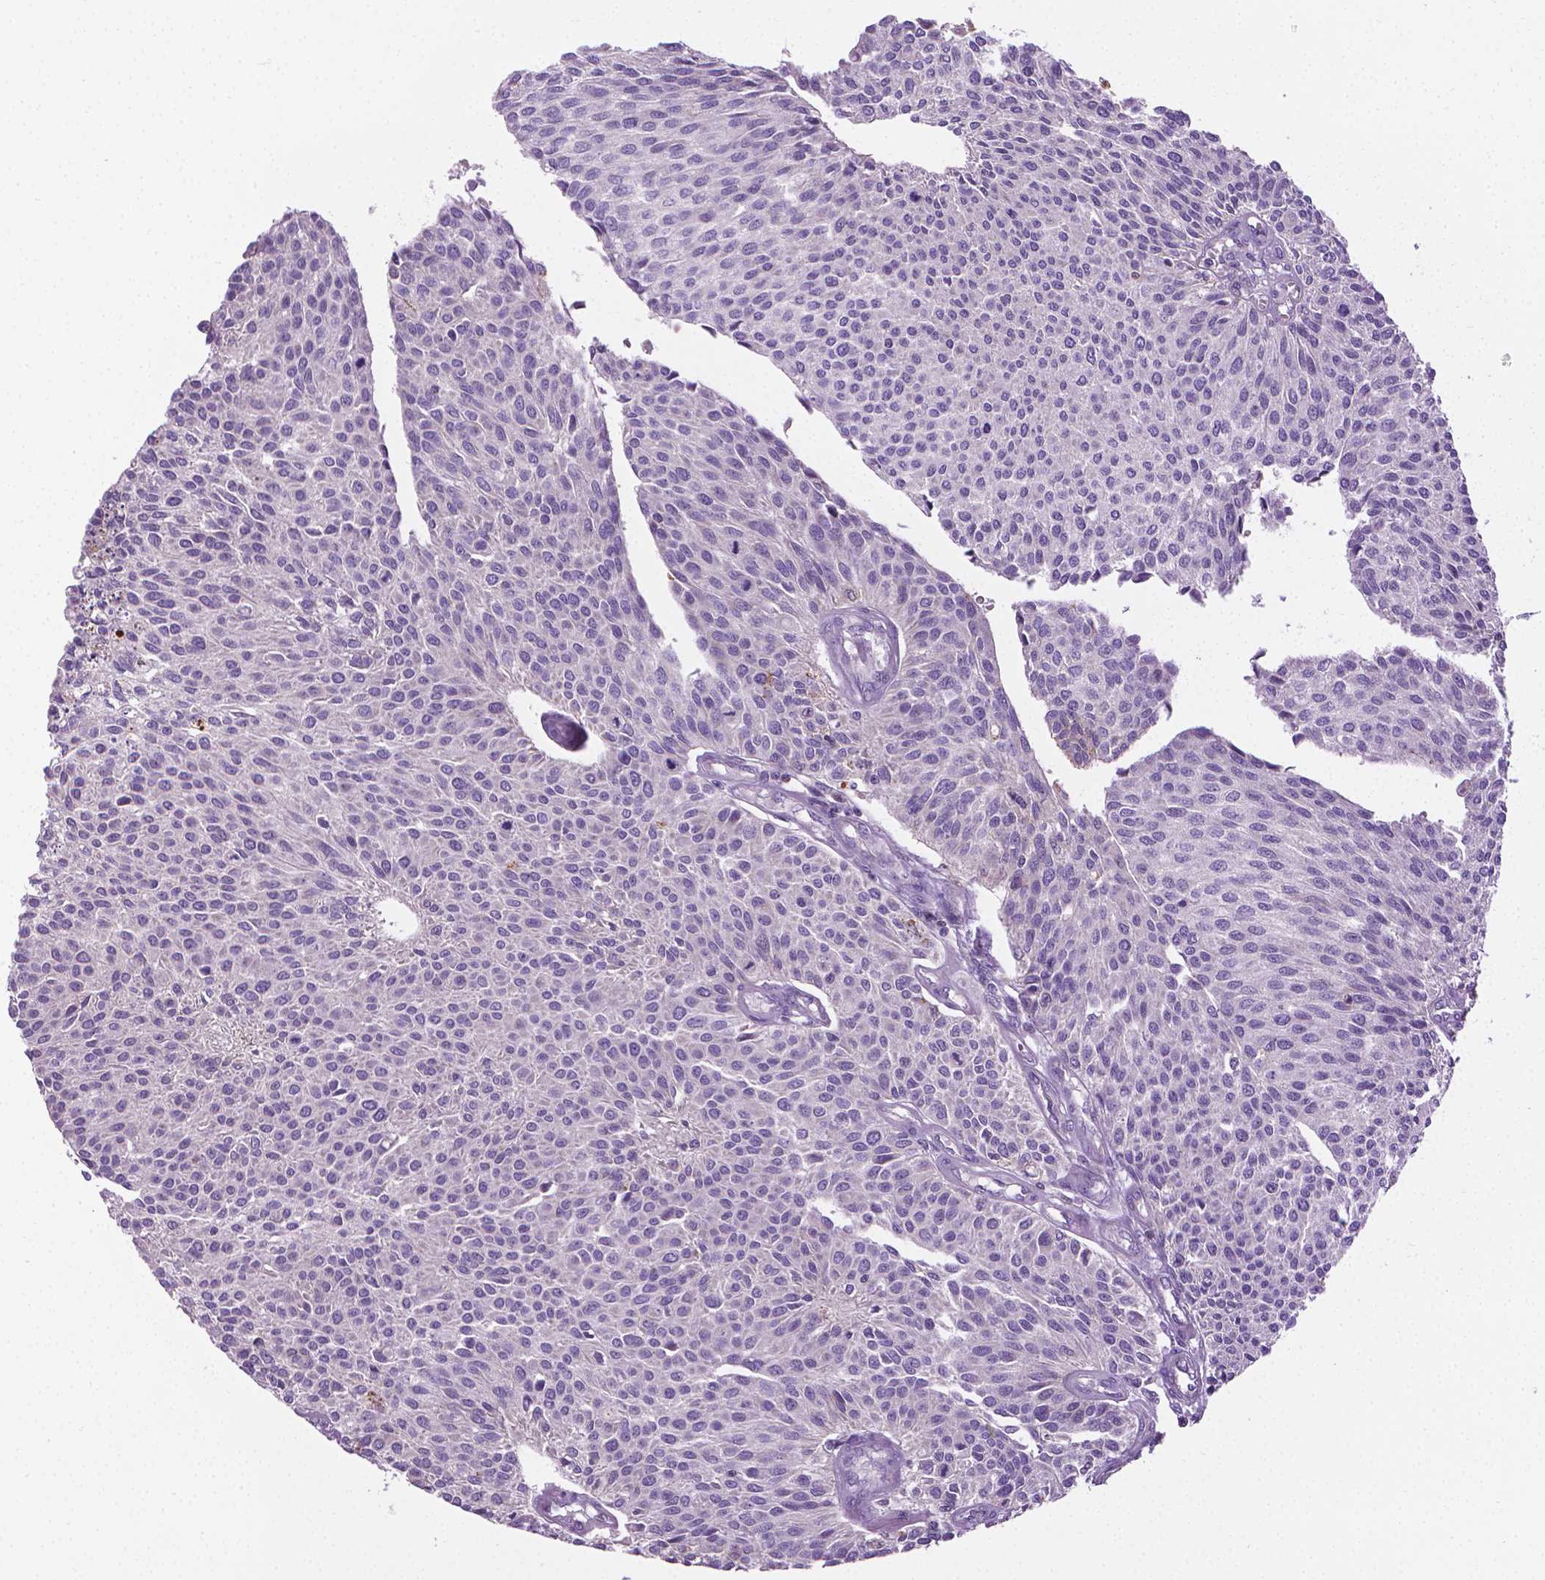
{"staining": {"intensity": "negative", "quantity": "none", "location": "none"}, "tissue": "urothelial cancer", "cell_type": "Tumor cells", "image_type": "cancer", "snomed": [{"axis": "morphology", "description": "Urothelial carcinoma, NOS"}, {"axis": "topography", "description": "Urinary bladder"}], "caption": "High magnification brightfield microscopy of transitional cell carcinoma stained with DAB (3,3'-diaminobenzidine) (brown) and counterstained with hematoxylin (blue): tumor cells show no significant staining.", "gene": "SLC51B", "patient": {"sex": "male", "age": 55}}